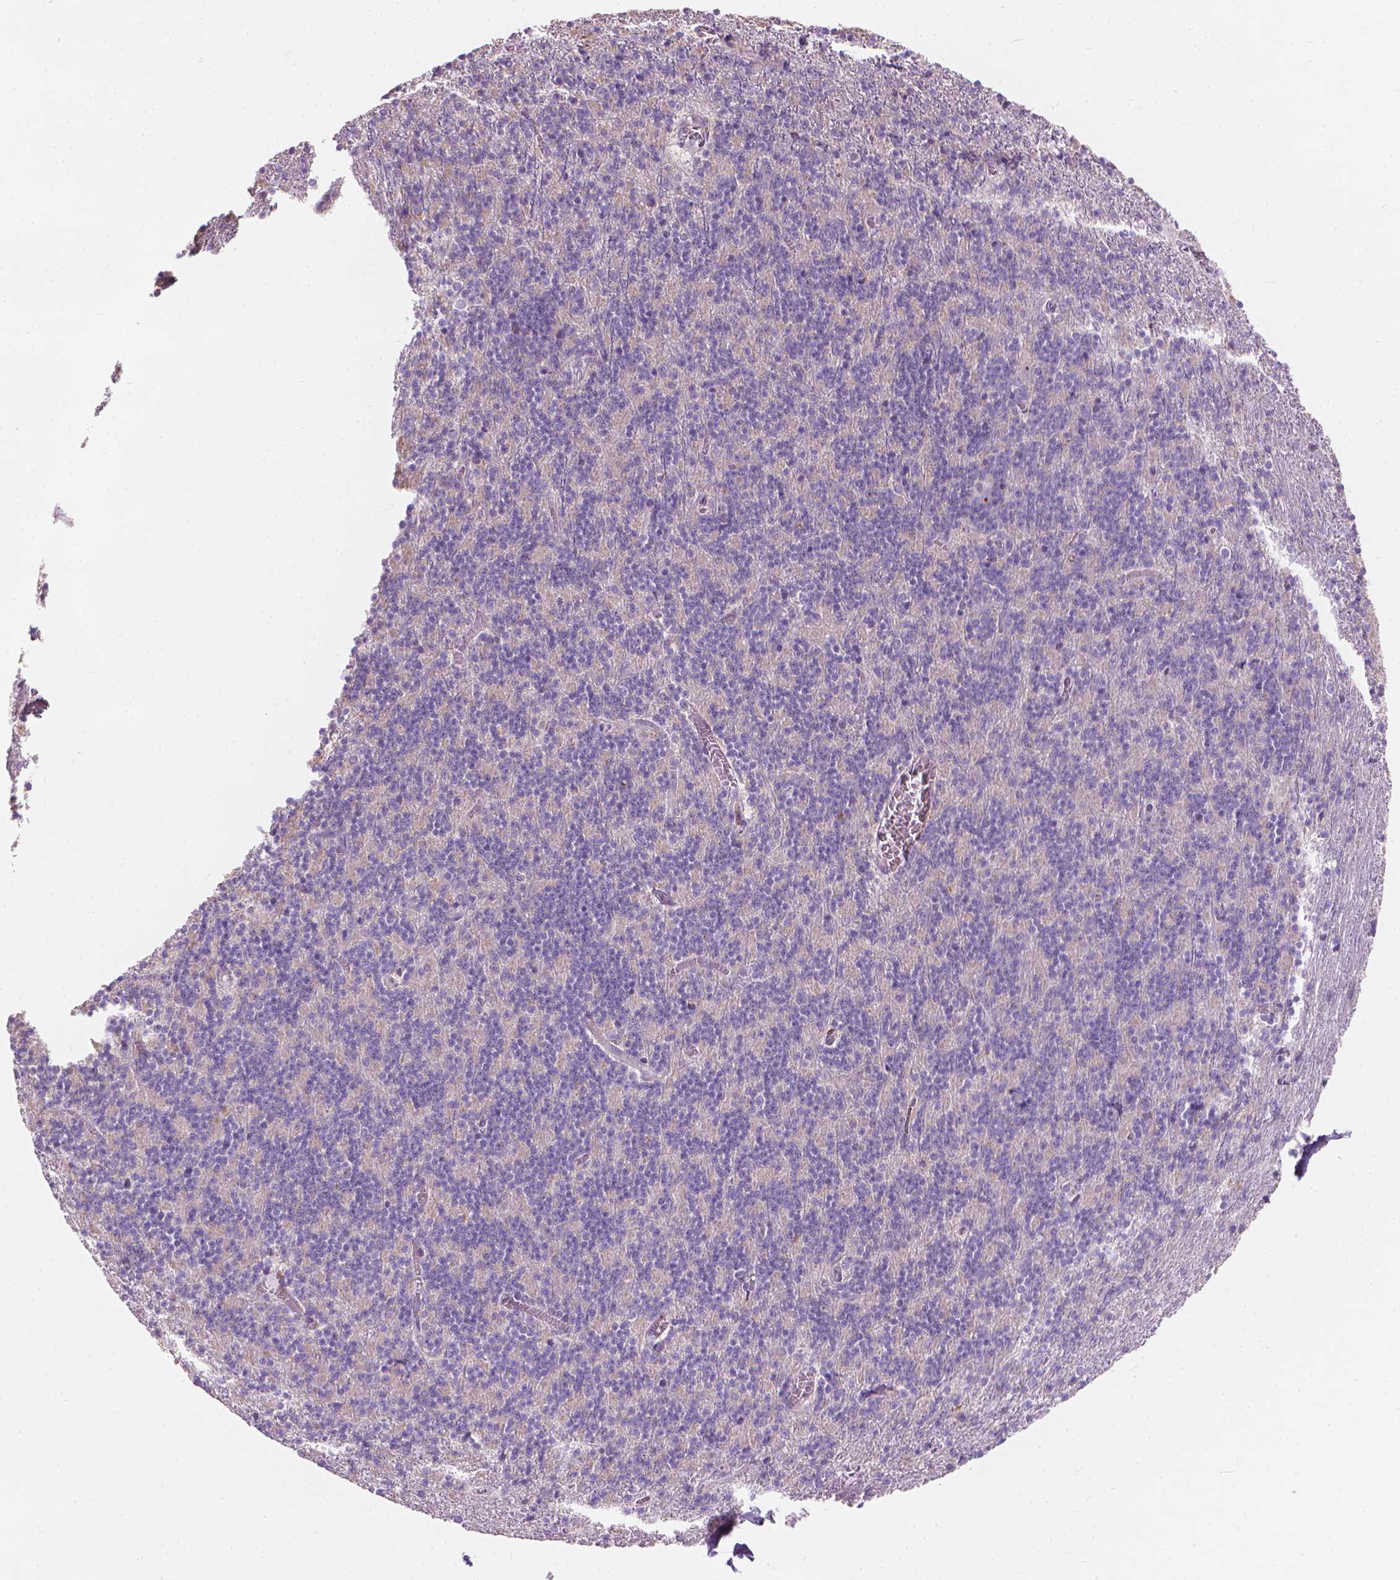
{"staining": {"intensity": "negative", "quantity": "none", "location": "none"}, "tissue": "cerebellum", "cell_type": "Cells in granular layer", "image_type": "normal", "snomed": [{"axis": "morphology", "description": "Normal tissue, NOS"}, {"axis": "topography", "description": "Cerebellum"}], "caption": "High power microscopy photomicrograph of an IHC histopathology image of unremarkable cerebellum, revealing no significant staining in cells in granular layer. (DAB (3,3'-diaminobenzidine) immunohistochemistry, high magnification).", "gene": "GPRC5A", "patient": {"sex": "male", "age": 70}}